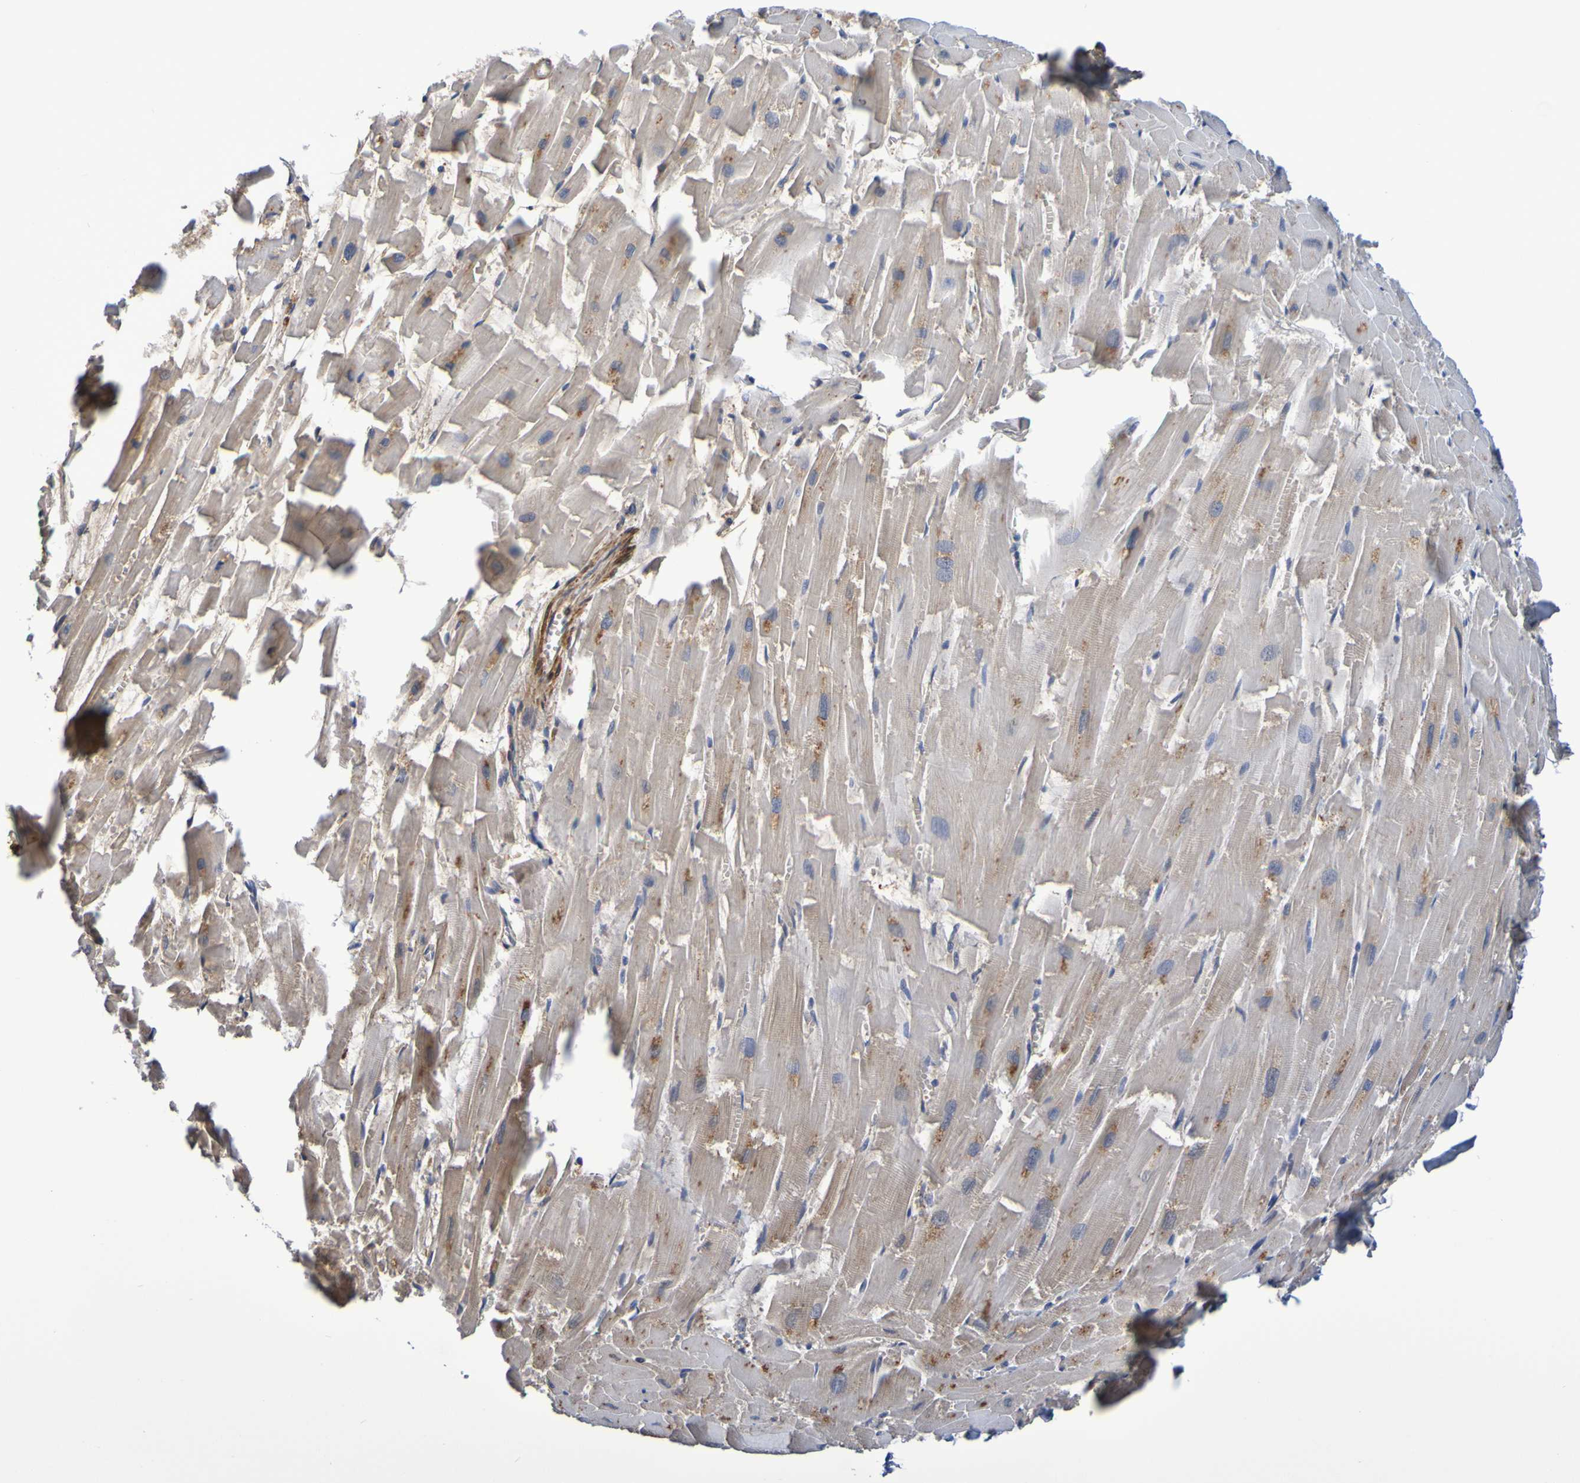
{"staining": {"intensity": "moderate", "quantity": "25%-75%", "location": "cytoplasmic/membranous"}, "tissue": "heart muscle", "cell_type": "Cardiomyocytes", "image_type": "normal", "snomed": [{"axis": "morphology", "description": "Normal tissue, NOS"}, {"axis": "topography", "description": "Heart"}], "caption": "Heart muscle stained with DAB (3,3'-diaminobenzidine) immunohistochemistry (IHC) shows medium levels of moderate cytoplasmic/membranous staining in approximately 25%-75% of cardiomyocytes.", "gene": "GAB3", "patient": {"sex": "female", "age": 19}}